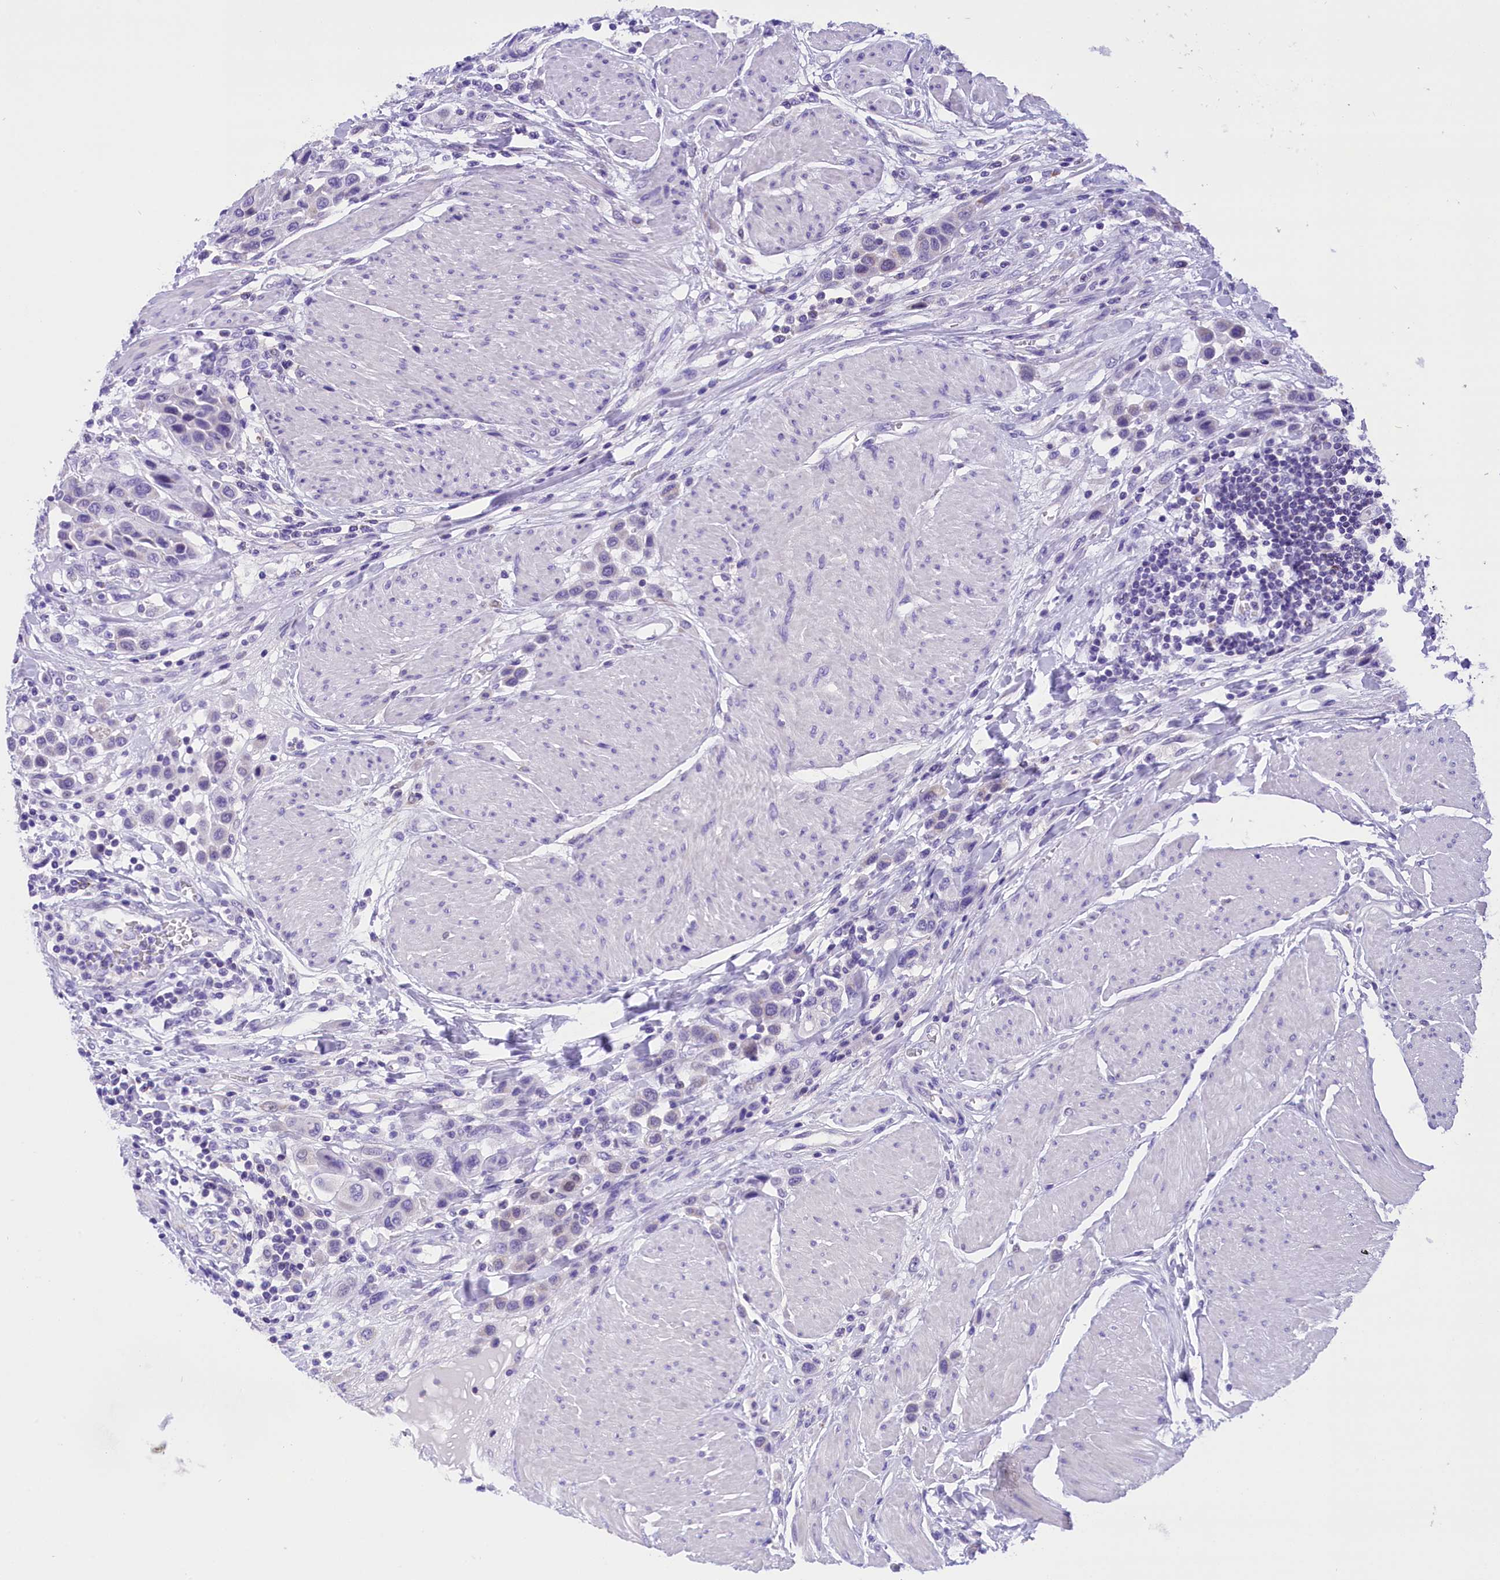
{"staining": {"intensity": "negative", "quantity": "none", "location": "none"}, "tissue": "urothelial cancer", "cell_type": "Tumor cells", "image_type": "cancer", "snomed": [{"axis": "morphology", "description": "Urothelial carcinoma, High grade"}, {"axis": "topography", "description": "Urinary bladder"}], "caption": "Immunohistochemistry (IHC) of urothelial cancer displays no expression in tumor cells. The staining is performed using DAB brown chromogen with nuclei counter-stained in using hematoxylin.", "gene": "ABAT", "patient": {"sex": "male", "age": 50}}